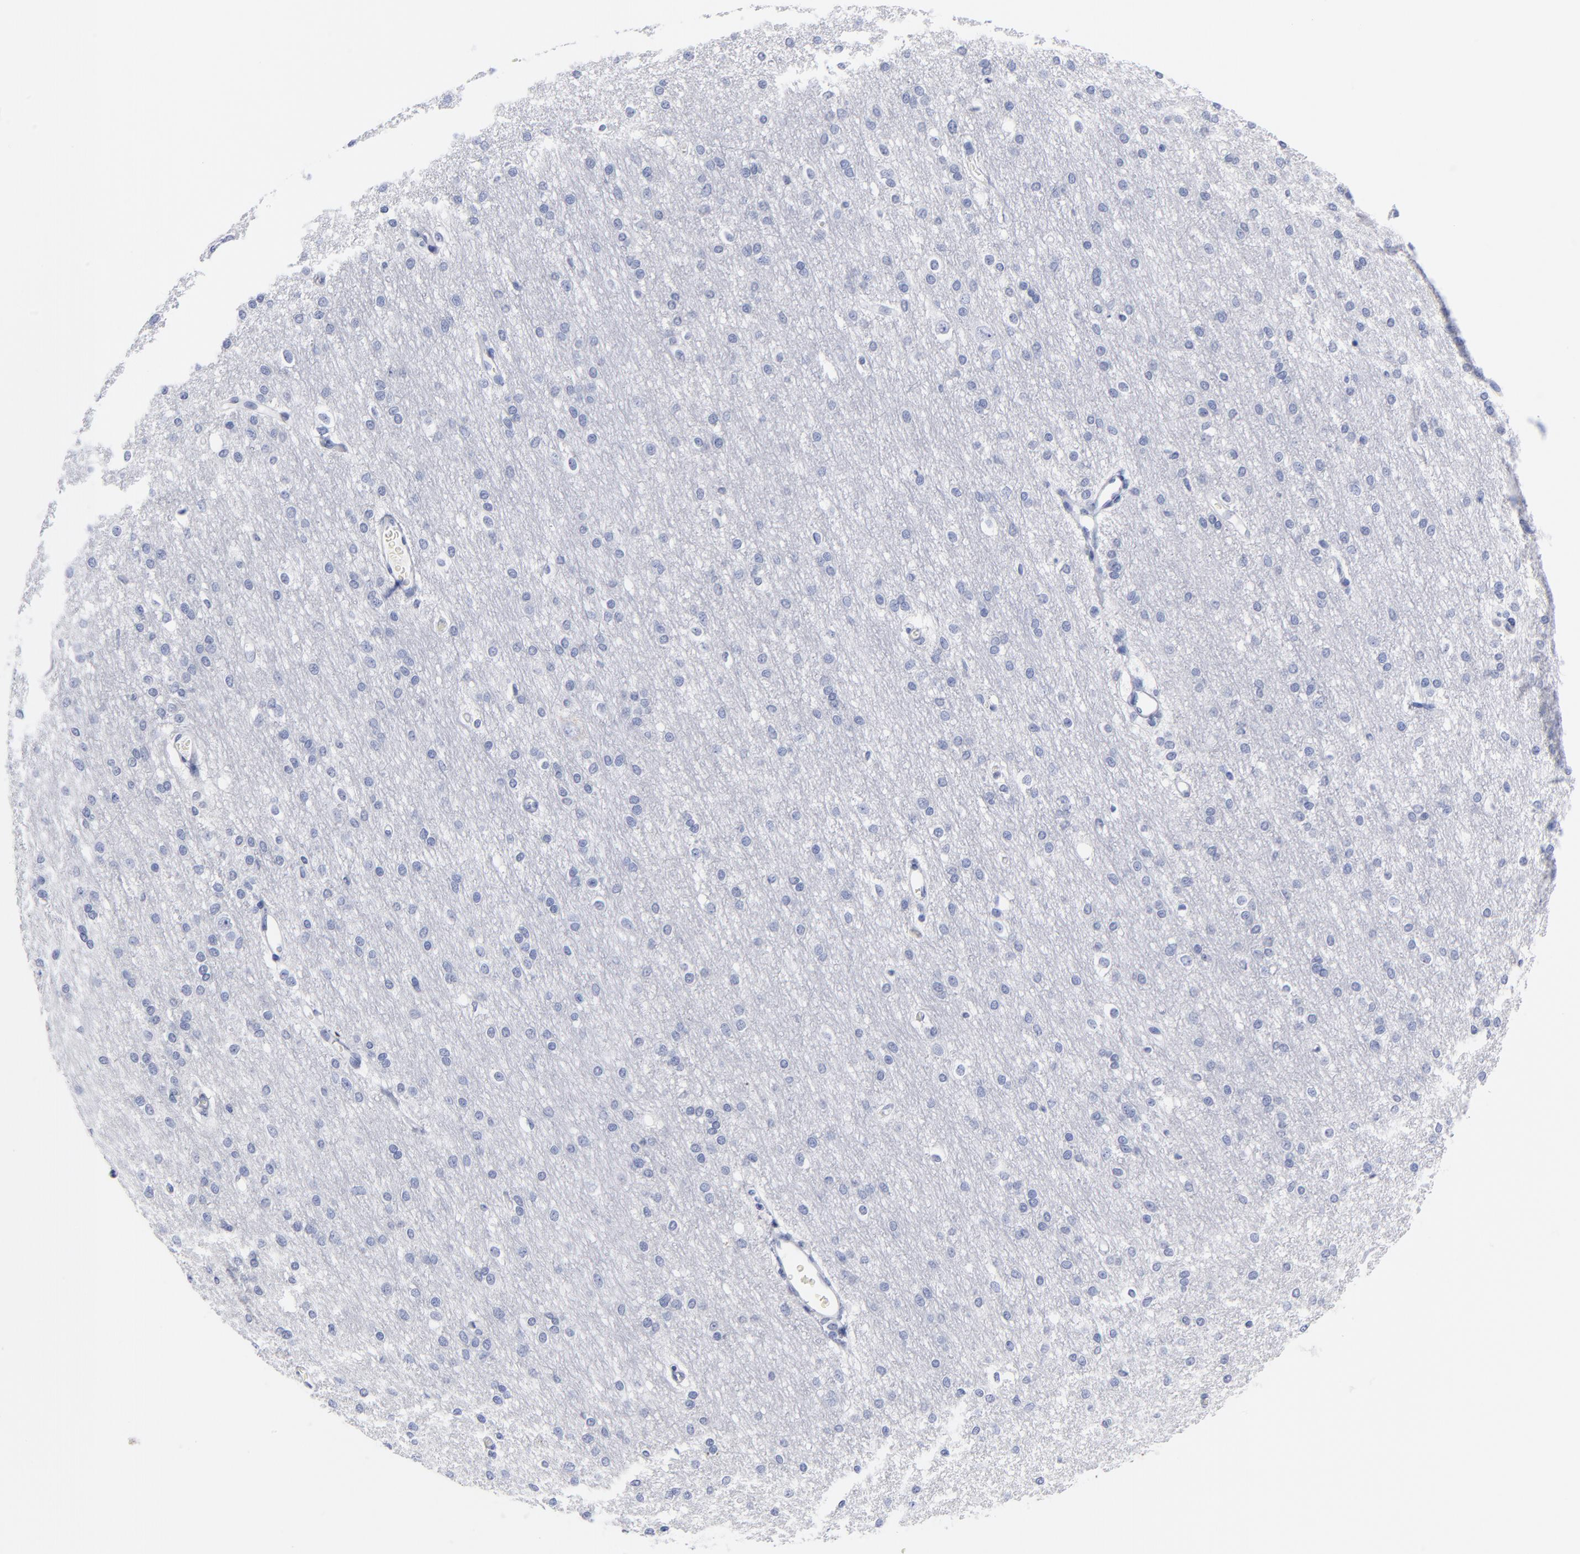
{"staining": {"intensity": "negative", "quantity": "none", "location": "none"}, "tissue": "cerebral cortex", "cell_type": "Endothelial cells", "image_type": "normal", "snomed": [{"axis": "morphology", "description": "Normal tissue, NOS"}, {"axis": "morphology", "description": "Inflammation, NOS"}, {"axis": "topography", "description": "Cerebral cortex"}], "caption": "Immunohistochemistry (IHC) histopathology image of normal human cerebral cortex stained for a protein (brown), which reveals no staining in endothelial cells.", "gene": "ACY1", "patient": {"sex": "male", "age": 6}}